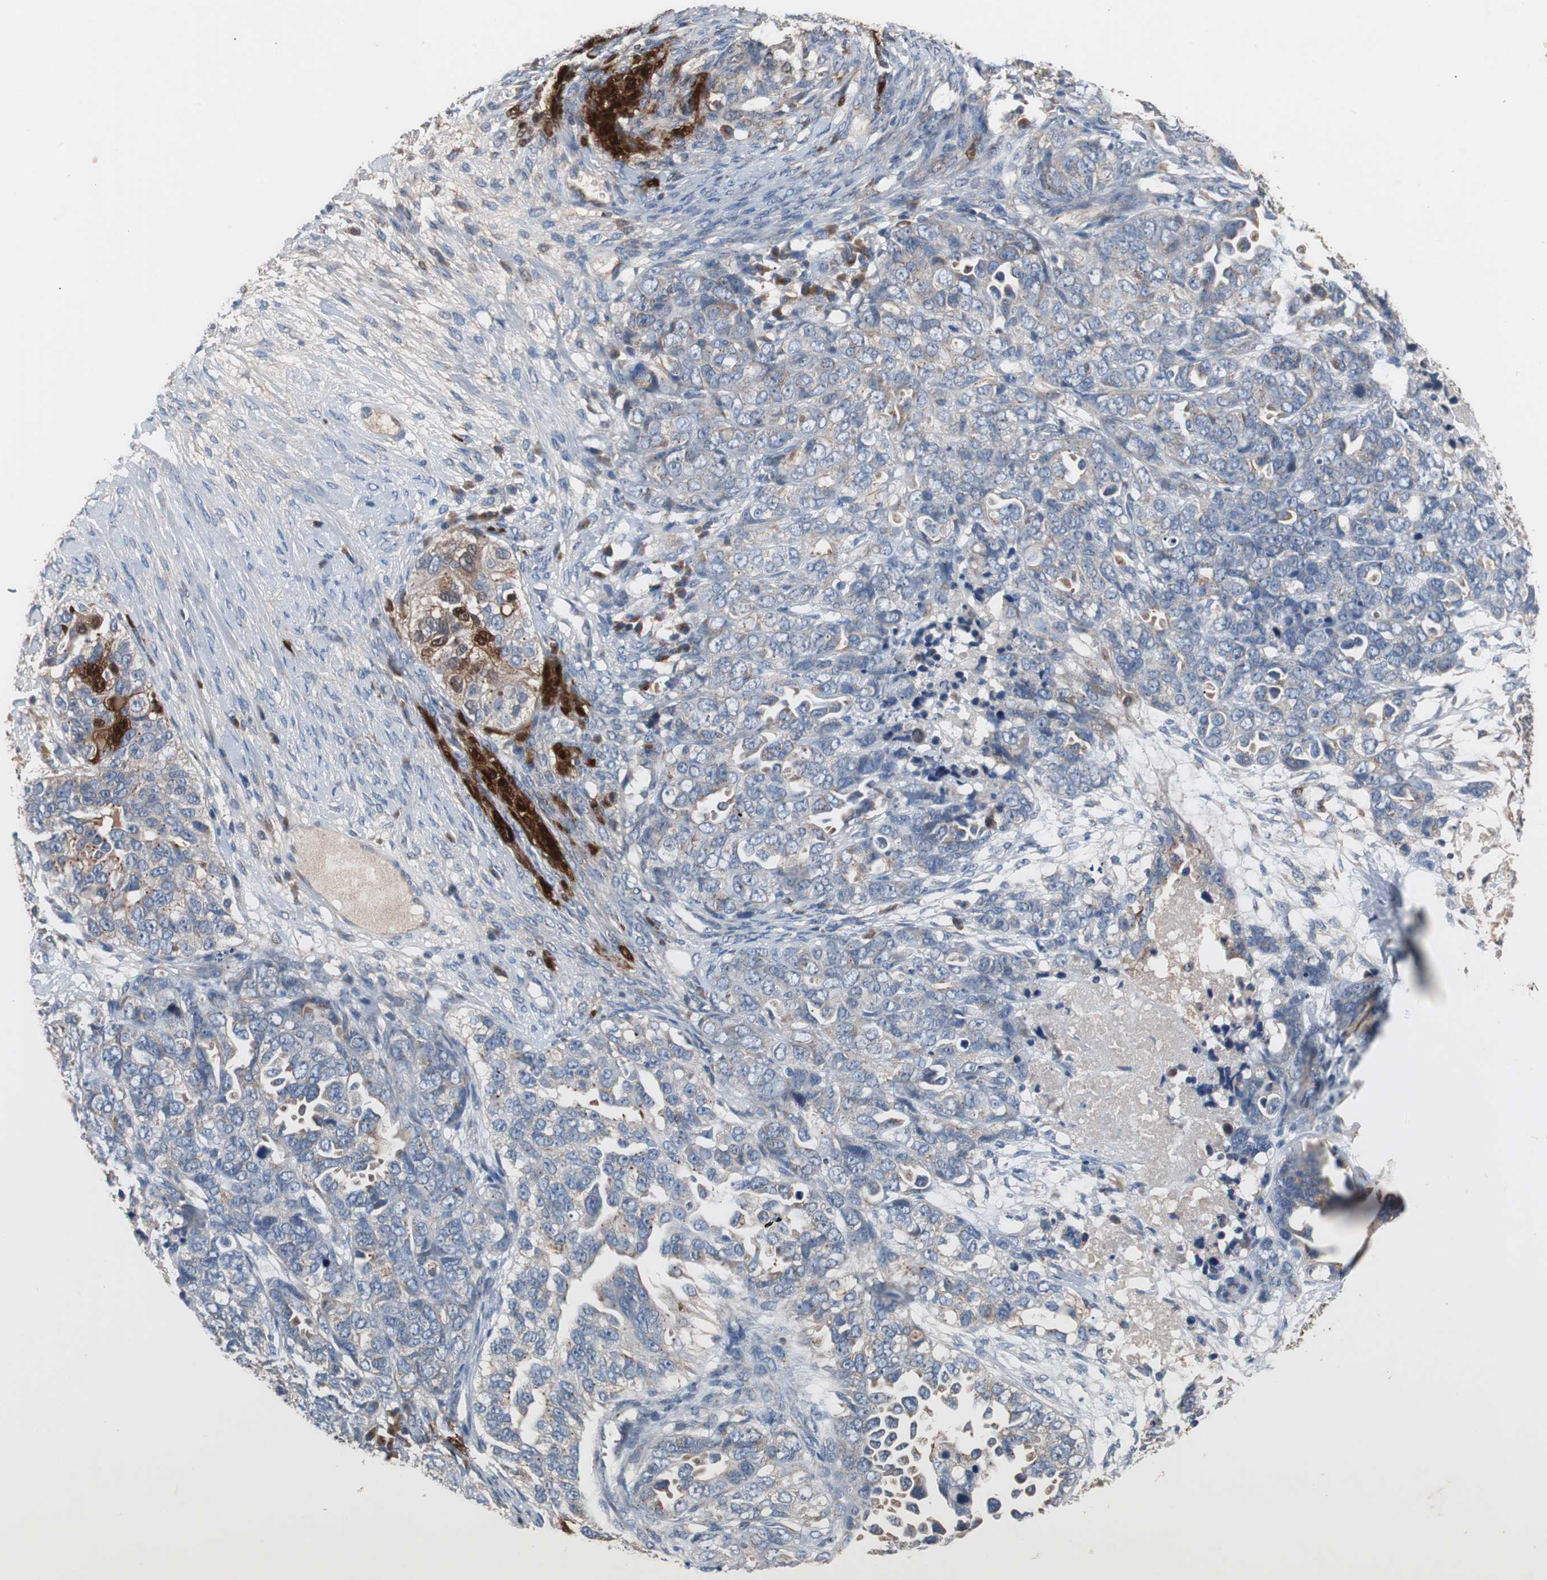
{"staining": {"intensity": "weak", "quantity": "25%-75%", "location": "cytoplasmic/membranous"}, "tissue": "ovarian cancer", "cell_type": "Tumor cells", "image_type": "cancer", "snomed": [{"axis": "morphology", "description": "Cystadenocarcinoma, serous, NOS"}, {"axis": "topography", "description": "Ovary"}], "caption": "A low amount of weak cytoplasmic/membranous staining is present in about 25%-75% of tumor cells in ovarian cancer tissue. Using DAB (brown) and hematoxylin (blue) stains, captured at high magnification using brightfield microscopy.", "gene": "CALB2", "patient": {"sex": "female", "age": 82}}